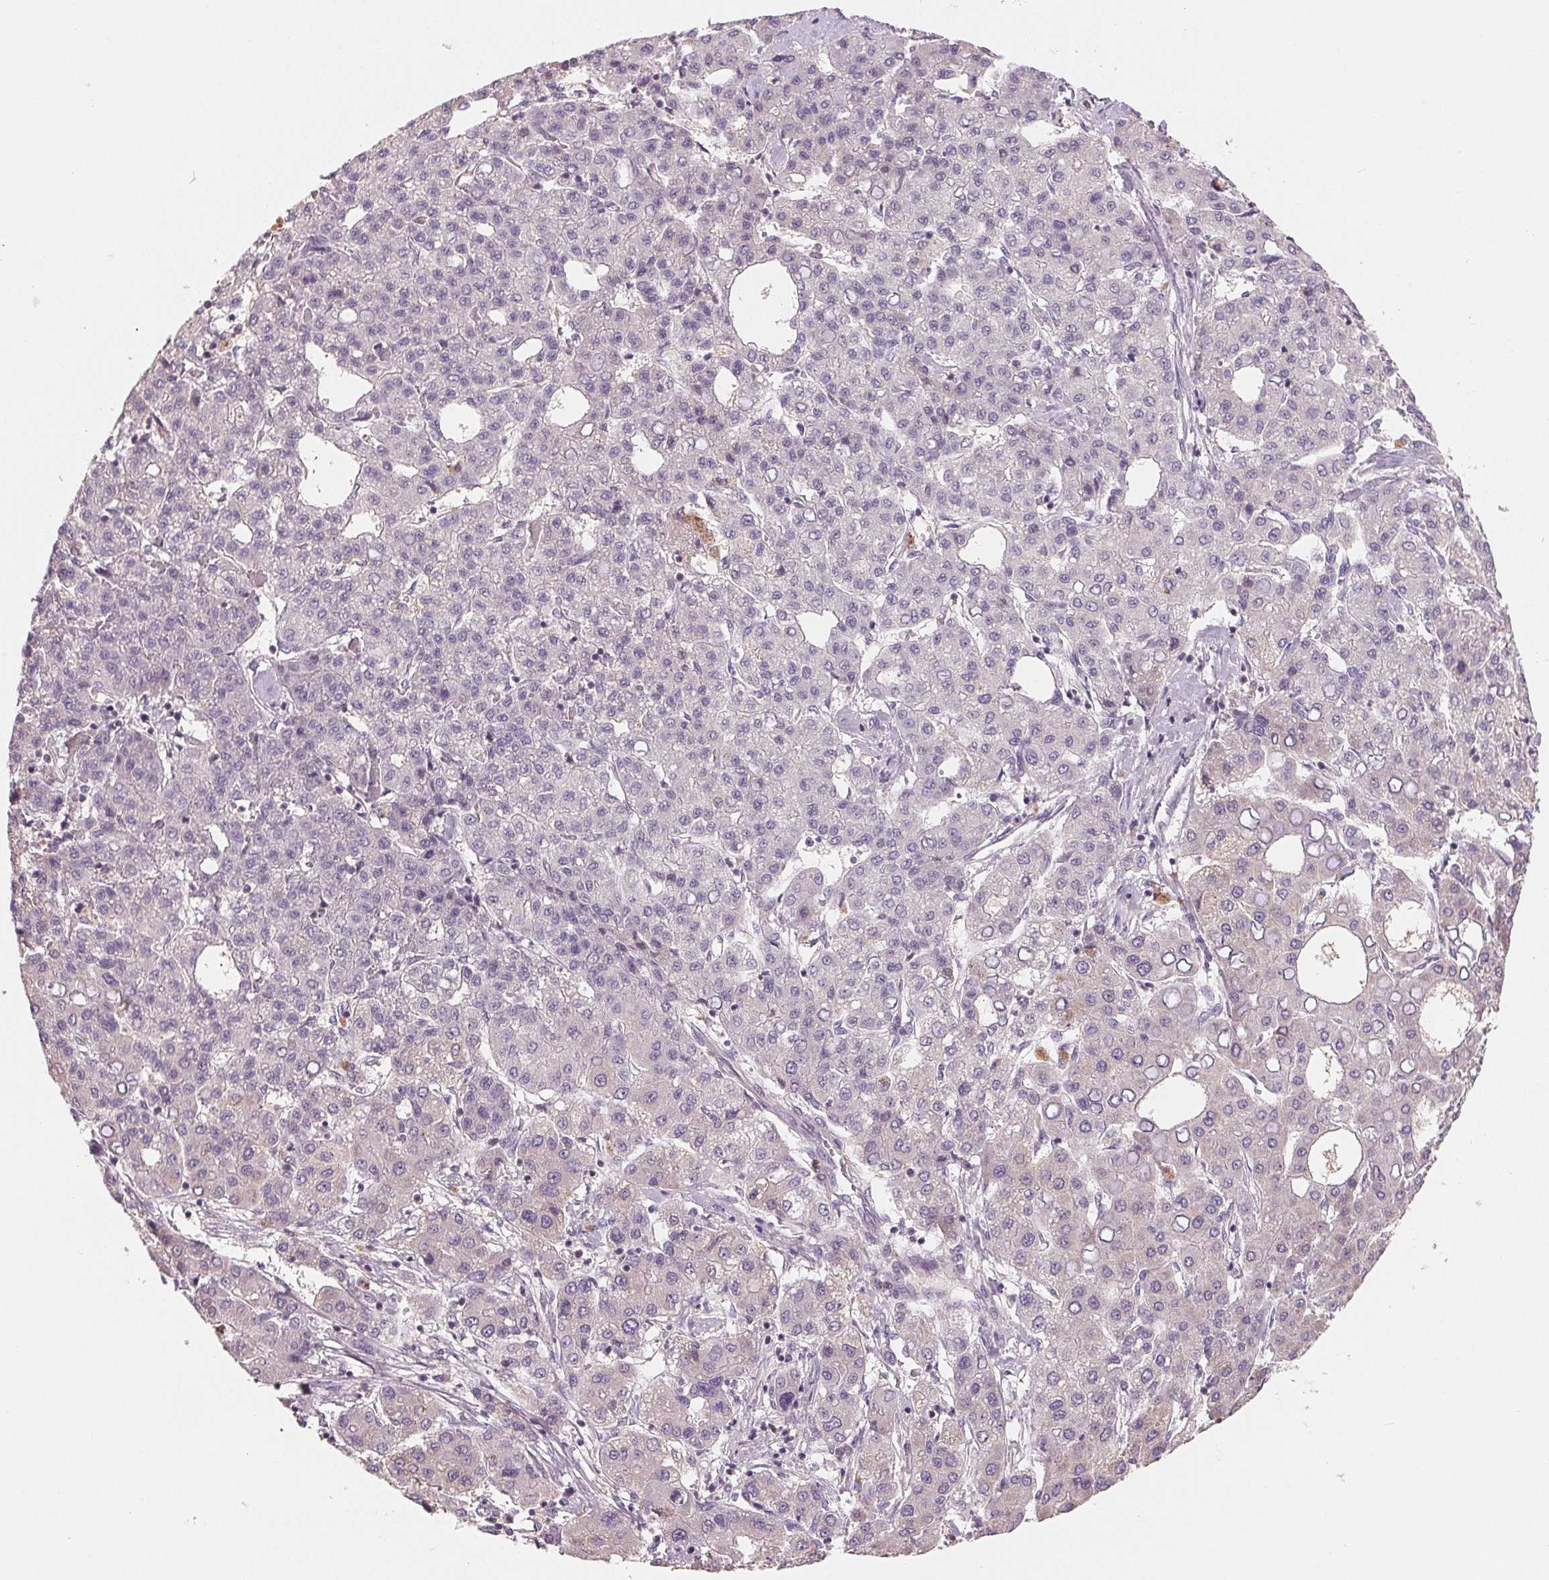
{"staining": {"intensity": "negative", "quantity": "none", "location": "none"}, "tissue": "liver cancer", "cell_type": "Tumor cells", "image_type": "cancer", "snomed": [{"axis": "morphology", "description": "Carcinoma, Hepatocellular, NOS"}, {"axis": "topography", "description": "Liver"}], "caption": "This is an immunohistochemistry (IHC) micrograph of liver cancer (hepatocellular carcinoma). There is no staining in tumor cells.", "gene": "AQP8", "patient": {"sex": "male", "age": 65}}